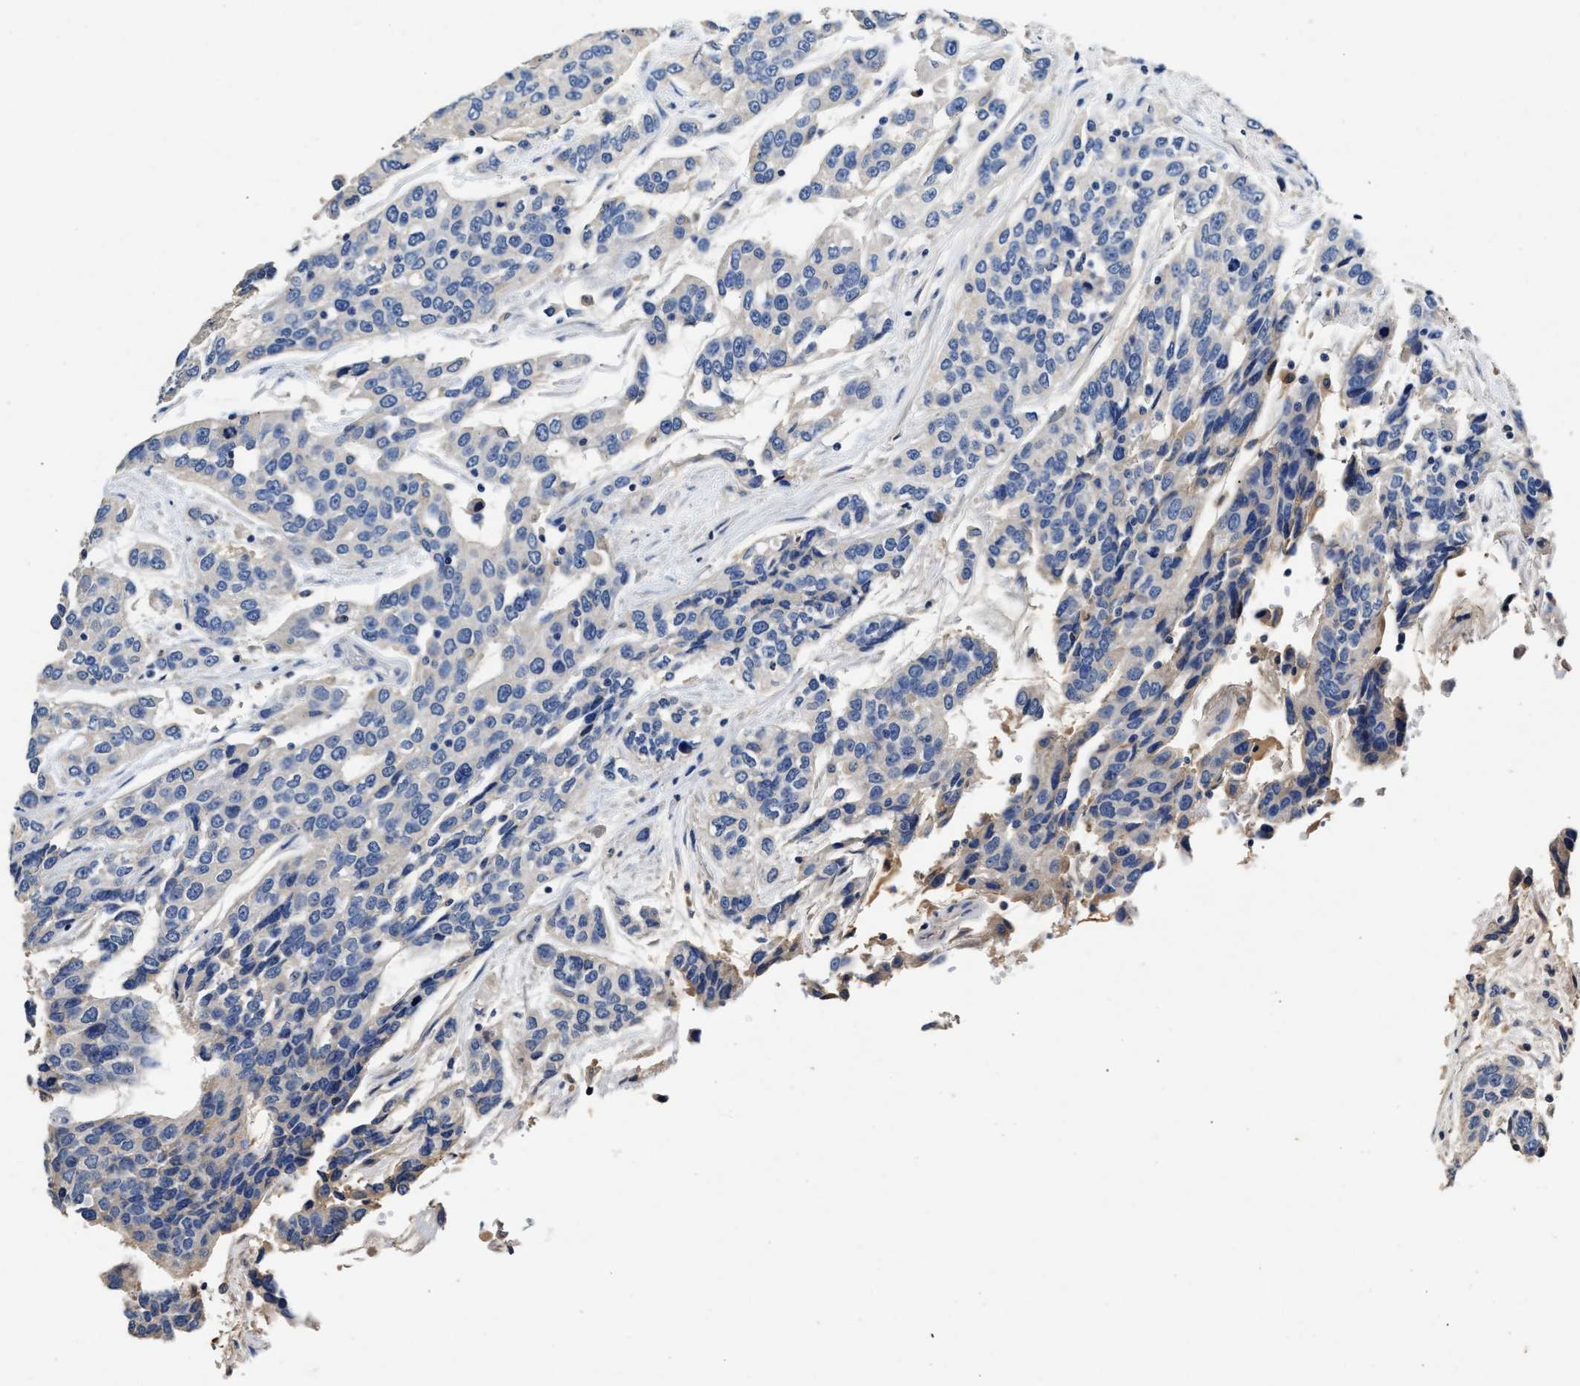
{"staining": {"intensity": "negative", "quantity": "none", "location": "none"}, "tissue": "urothelial cancer", "cell_type": "Tumor cells", "image_type": "cancer", "snomed": [{"axis": "morphology", "description": "Urothelial carcinoma, High grade"}, {"axis": "topography", "description": "Urinary bladder"}], "caption": "Immunohistochemical staining of urothelial cancer shows no significant positivity in tumor cells.", "gene": "SLCO2B1", "patient": {"sex": "female", "age": 80}}